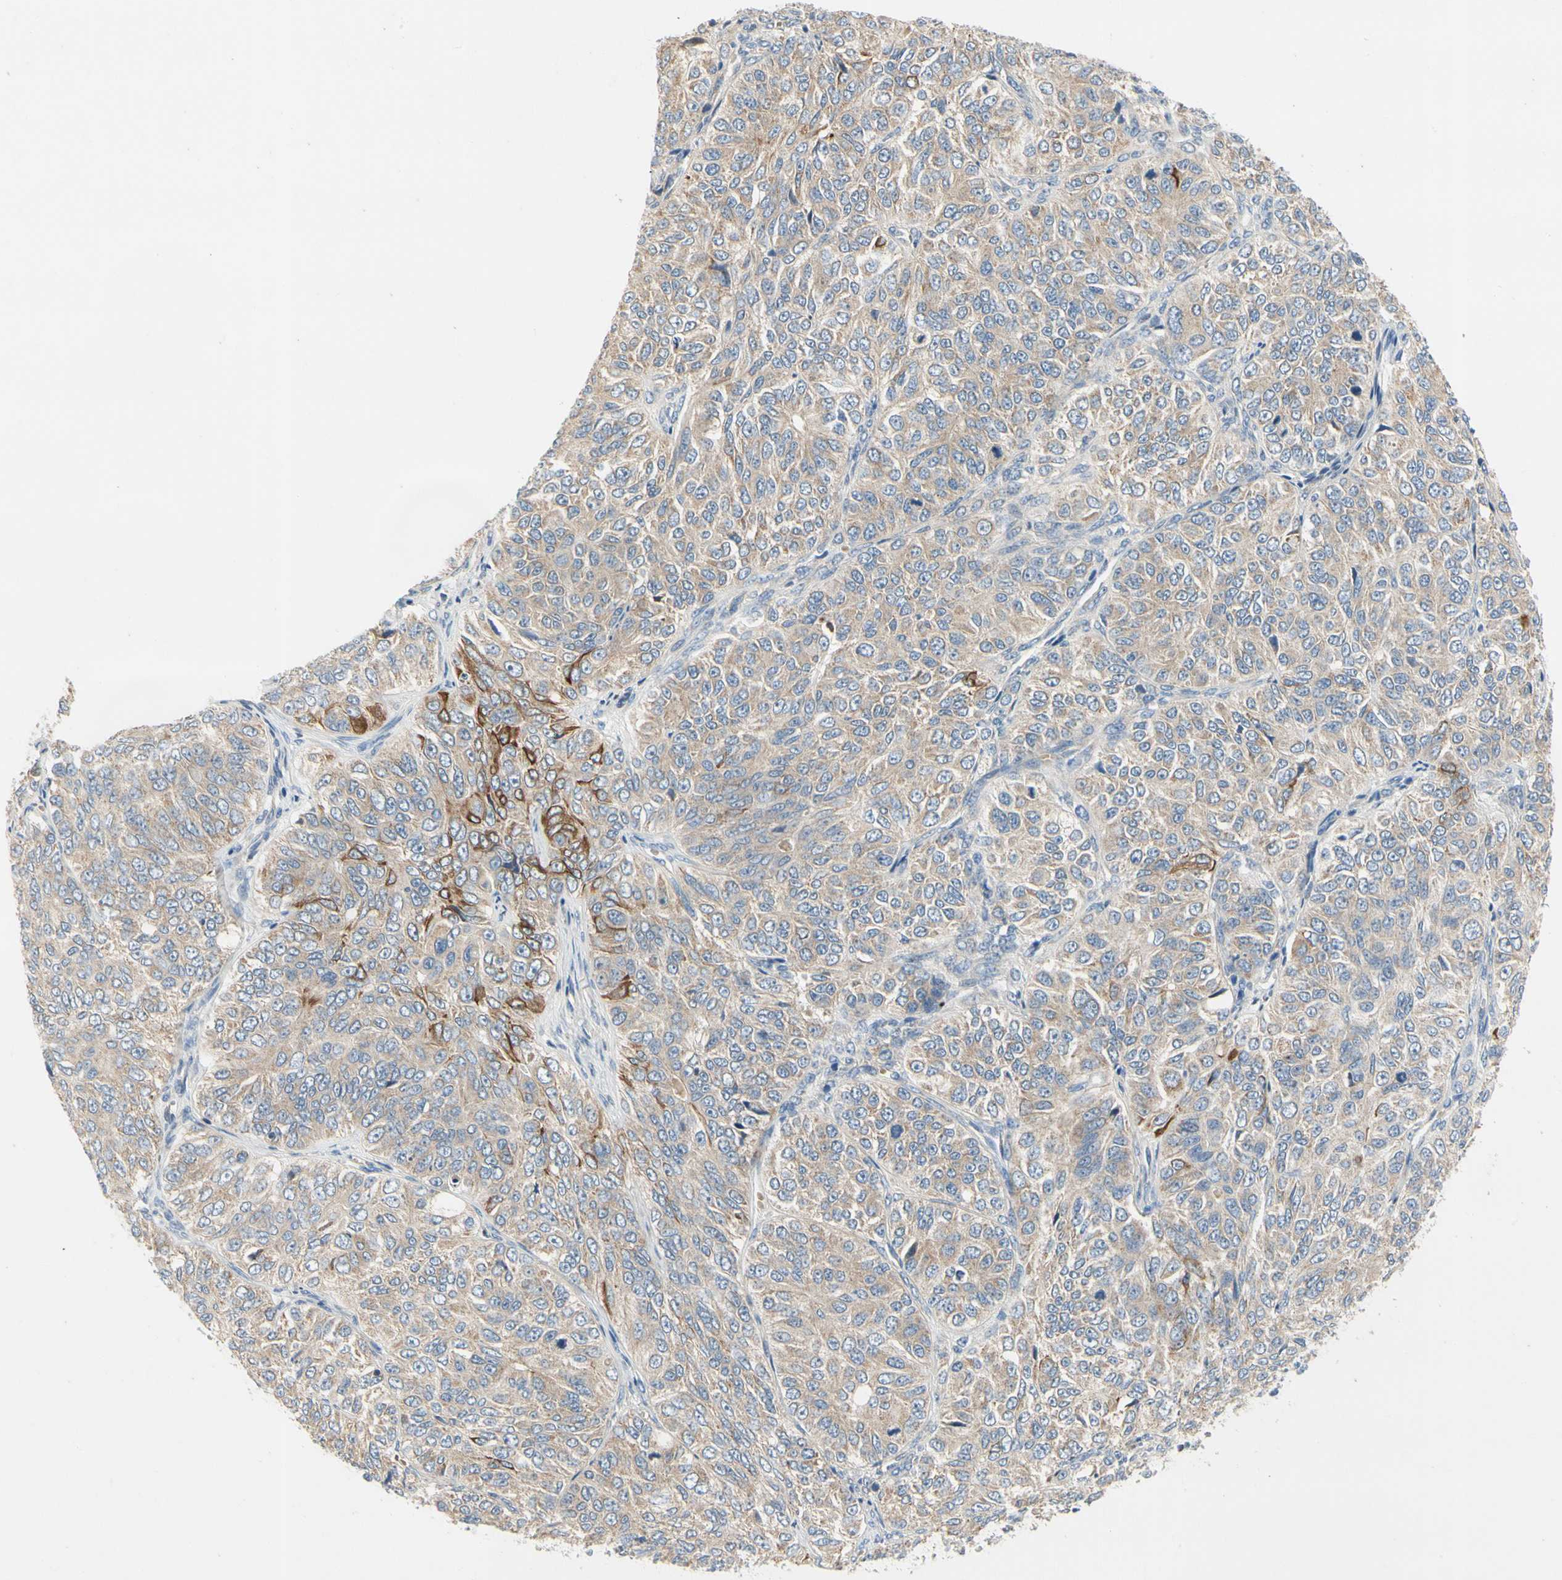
{"staining": {"intensity": "moderate", "quantity": ">75%", "location": "cytoplasmic/membranous"}, "tissue": "ovarian cancer", "cell_type": "Tumor cells", "image_type": "cancer", "snomed": [{"axis": "morphology", "description": "Carcinoma, endometroid"}, {"axis": "topography", "description": "Ovary"}], "caption": "Protein analysis of ovarian cancer tissue reveals moderate cytoplasmic/membranous staining in approximately >75% of tumor cells.", "gene": "KLHDC8B", "patient": {"sex": "female", "age": 51}}